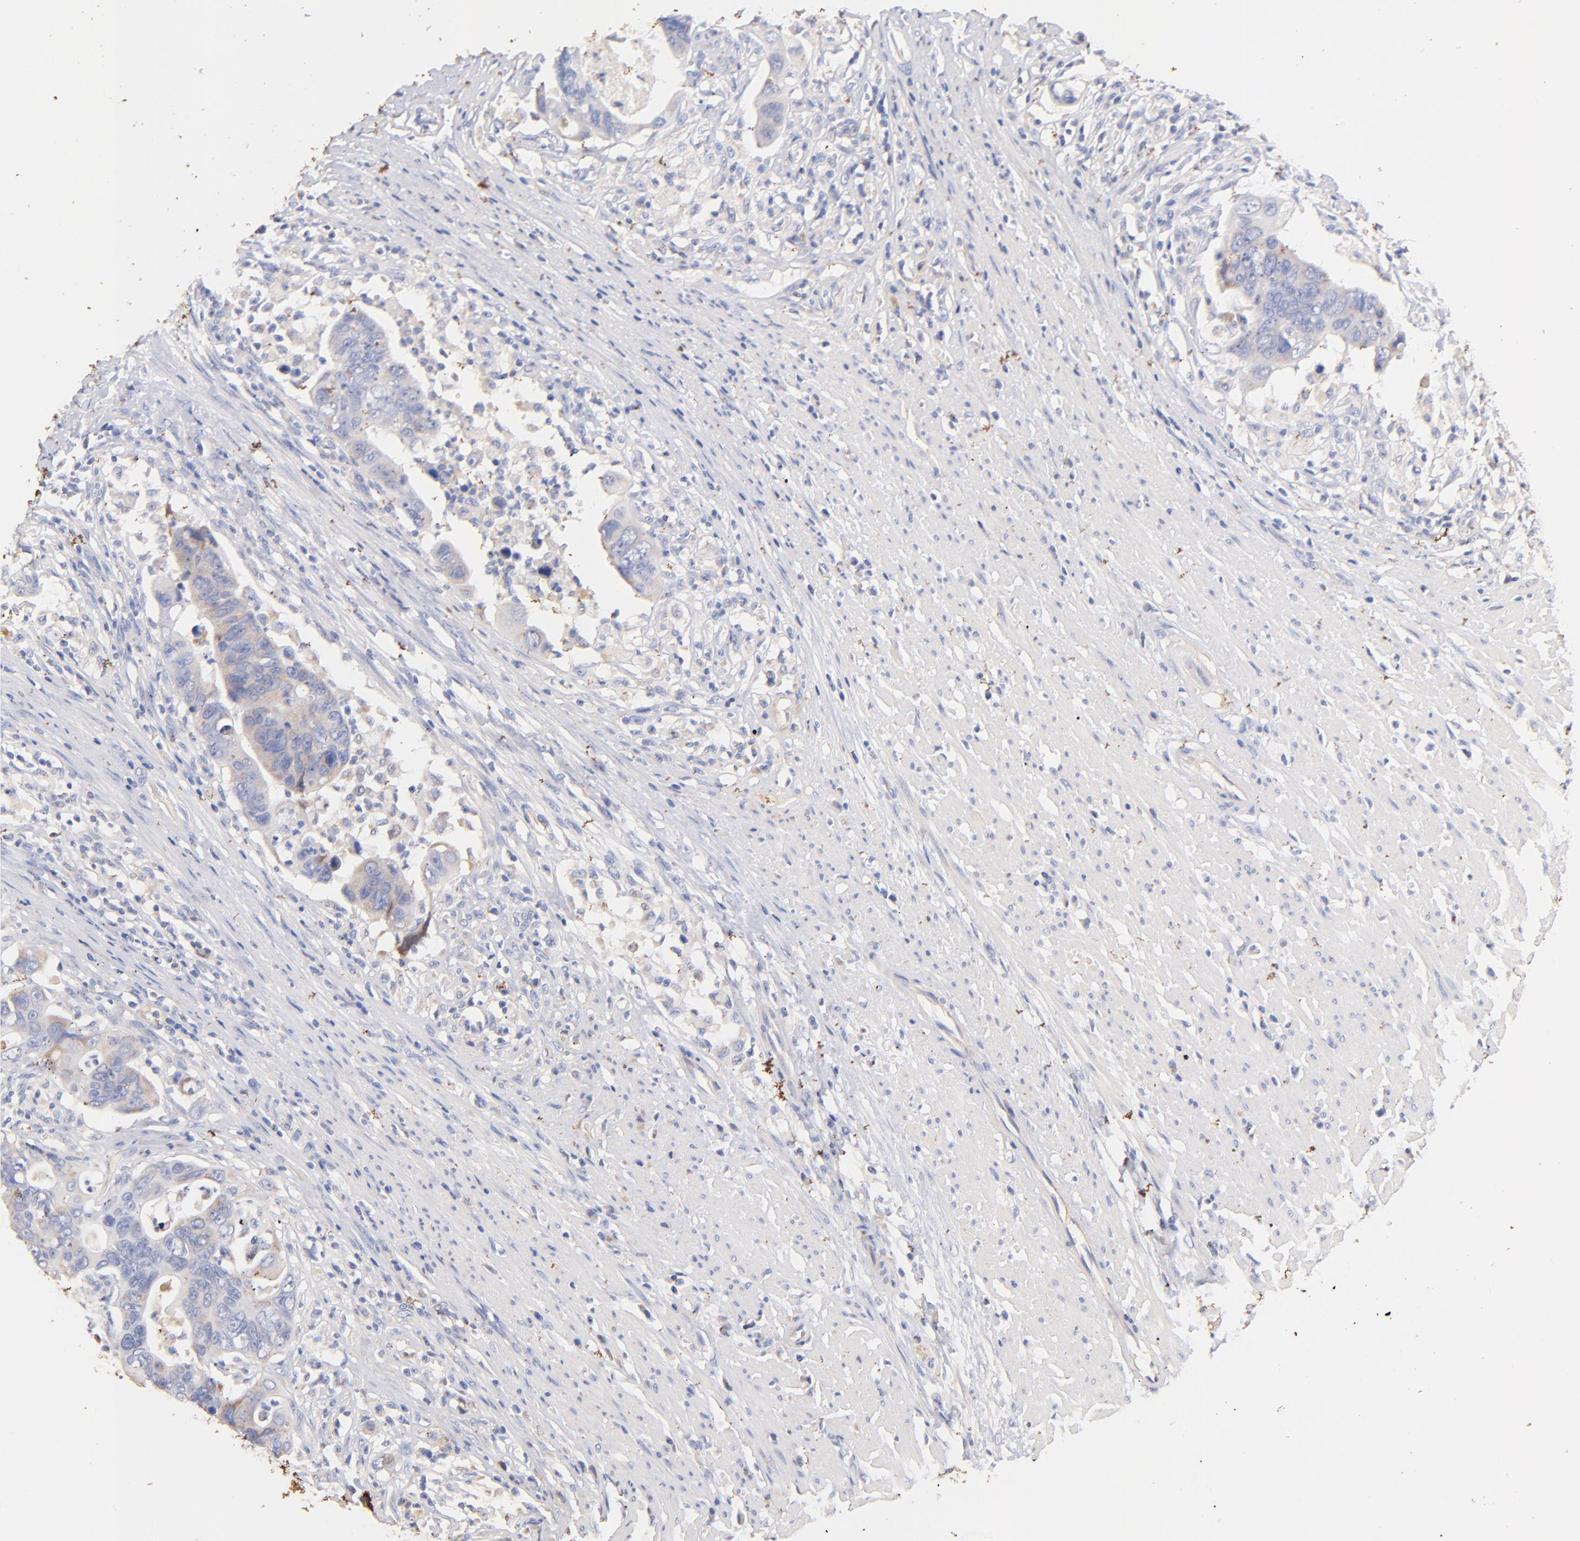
{"staining": {"intensity": "weak", "quantity": "<25%", "location": "cytoplasmic/membranous"}, "tissue": "colorectal cancer", "cell_type": "Tumor cells", "image_type": "cancer", "snomed": [{"axis": "morphology", "description": "Adenocarcinoma, NOS"}, {"axis": "topography", "description": "Rectum"}], "caption": "There is no significant positivity in tumor cells of colorectal cancer.", "gene": "IGLV7-43", "patient": {"sex": "male", "age": 53}}